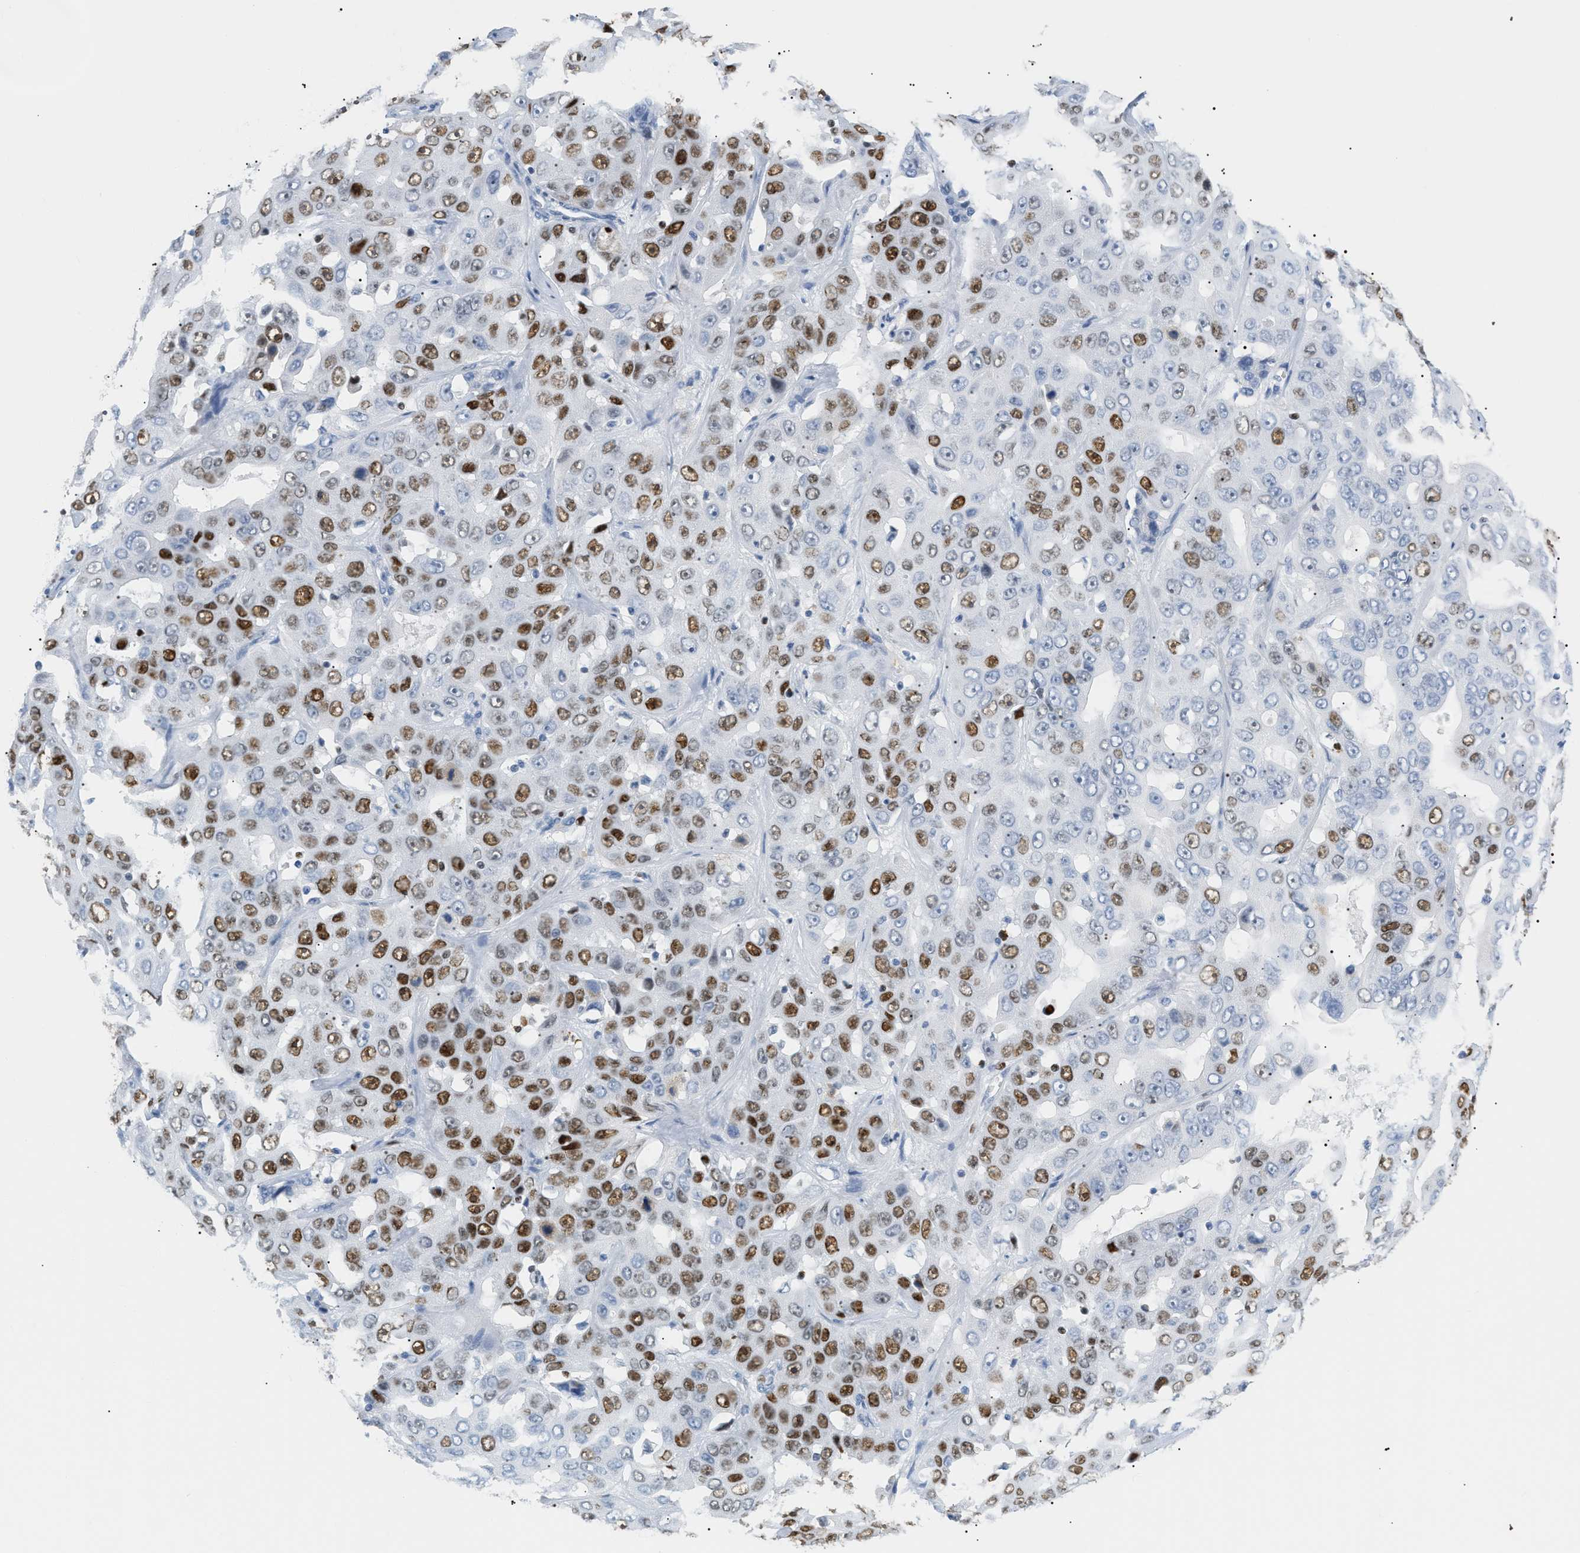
{"staining": {"intensity": "moderate", "quantity": "25%-75%", "location": "nuclear"}, "tissue": "liver cancer", "cell_type": "Tumor cells", "image_type": "cancer", "snomed": [{"axis": "morphology", "description": "Cholangiocarcinoma"}, {"axis": "topography", "description": "Liver"}], "caption": "Brown immunohistochemical staining in liver cancer displays moderate nuclear staining in approximately 25%-75% of tumor cells.", "gene": "MCM7", "patient": {"sex": "female", "age": 52}}